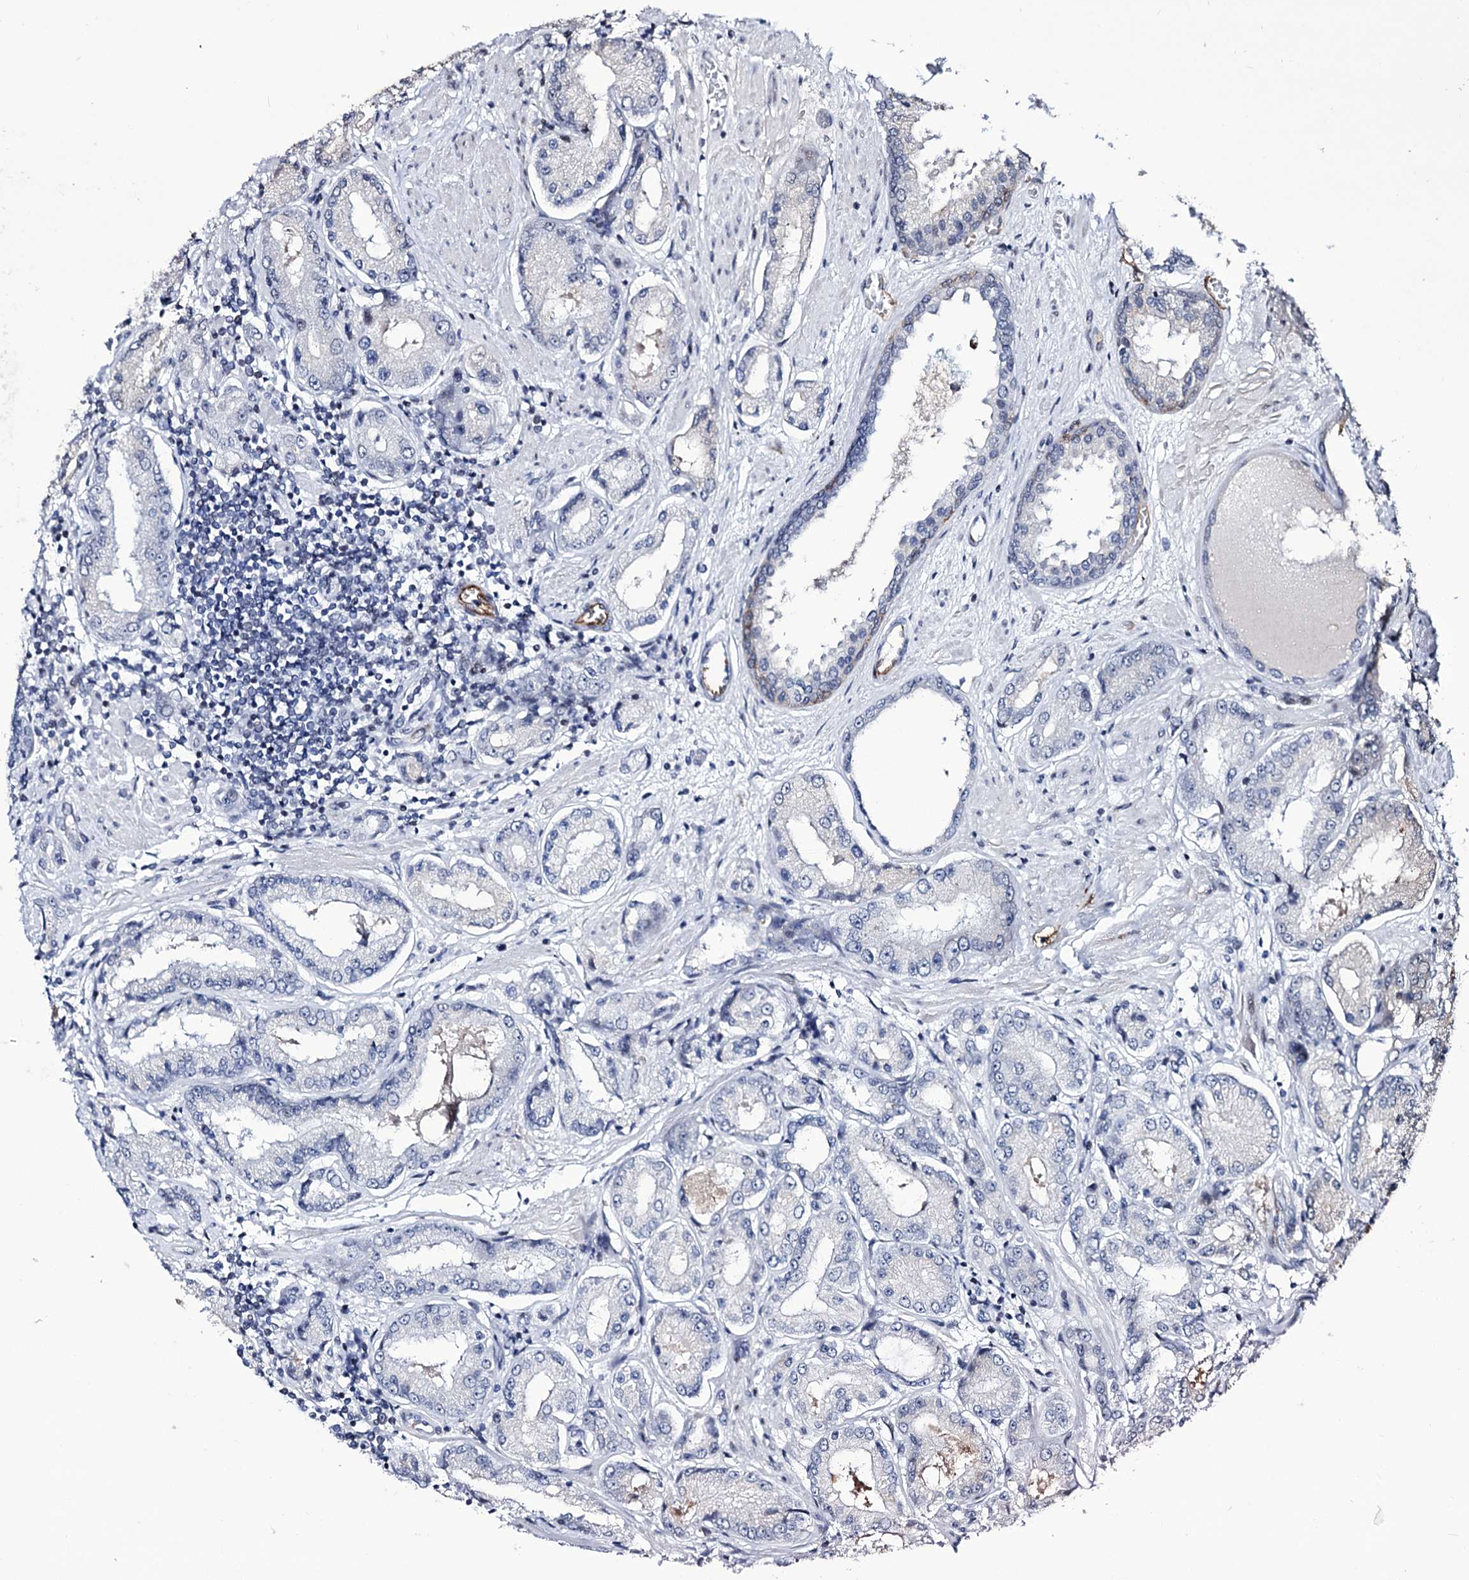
{"staining": {"intensity": "negative", "quantity": "none", "location": "none"}, "tissue": "prostate cancer", "cell_type": "Tumor cells", "image_type": "cancer", "snomed": [{"axis": "morphology", "description": "Adenocarcinoma, High grade"}, {"axis": "topography", "description": "Prostate"}], "caption": "High magnification brightfield microscopy of prostate adenocarcinoma (high-grade) stained with DAB (brown) and counterstained with hematoxylin (blue): tumor cells show no significant staining.", "gene": "ZC3H12C", "patient": {"sex": "male", "age": 59}}